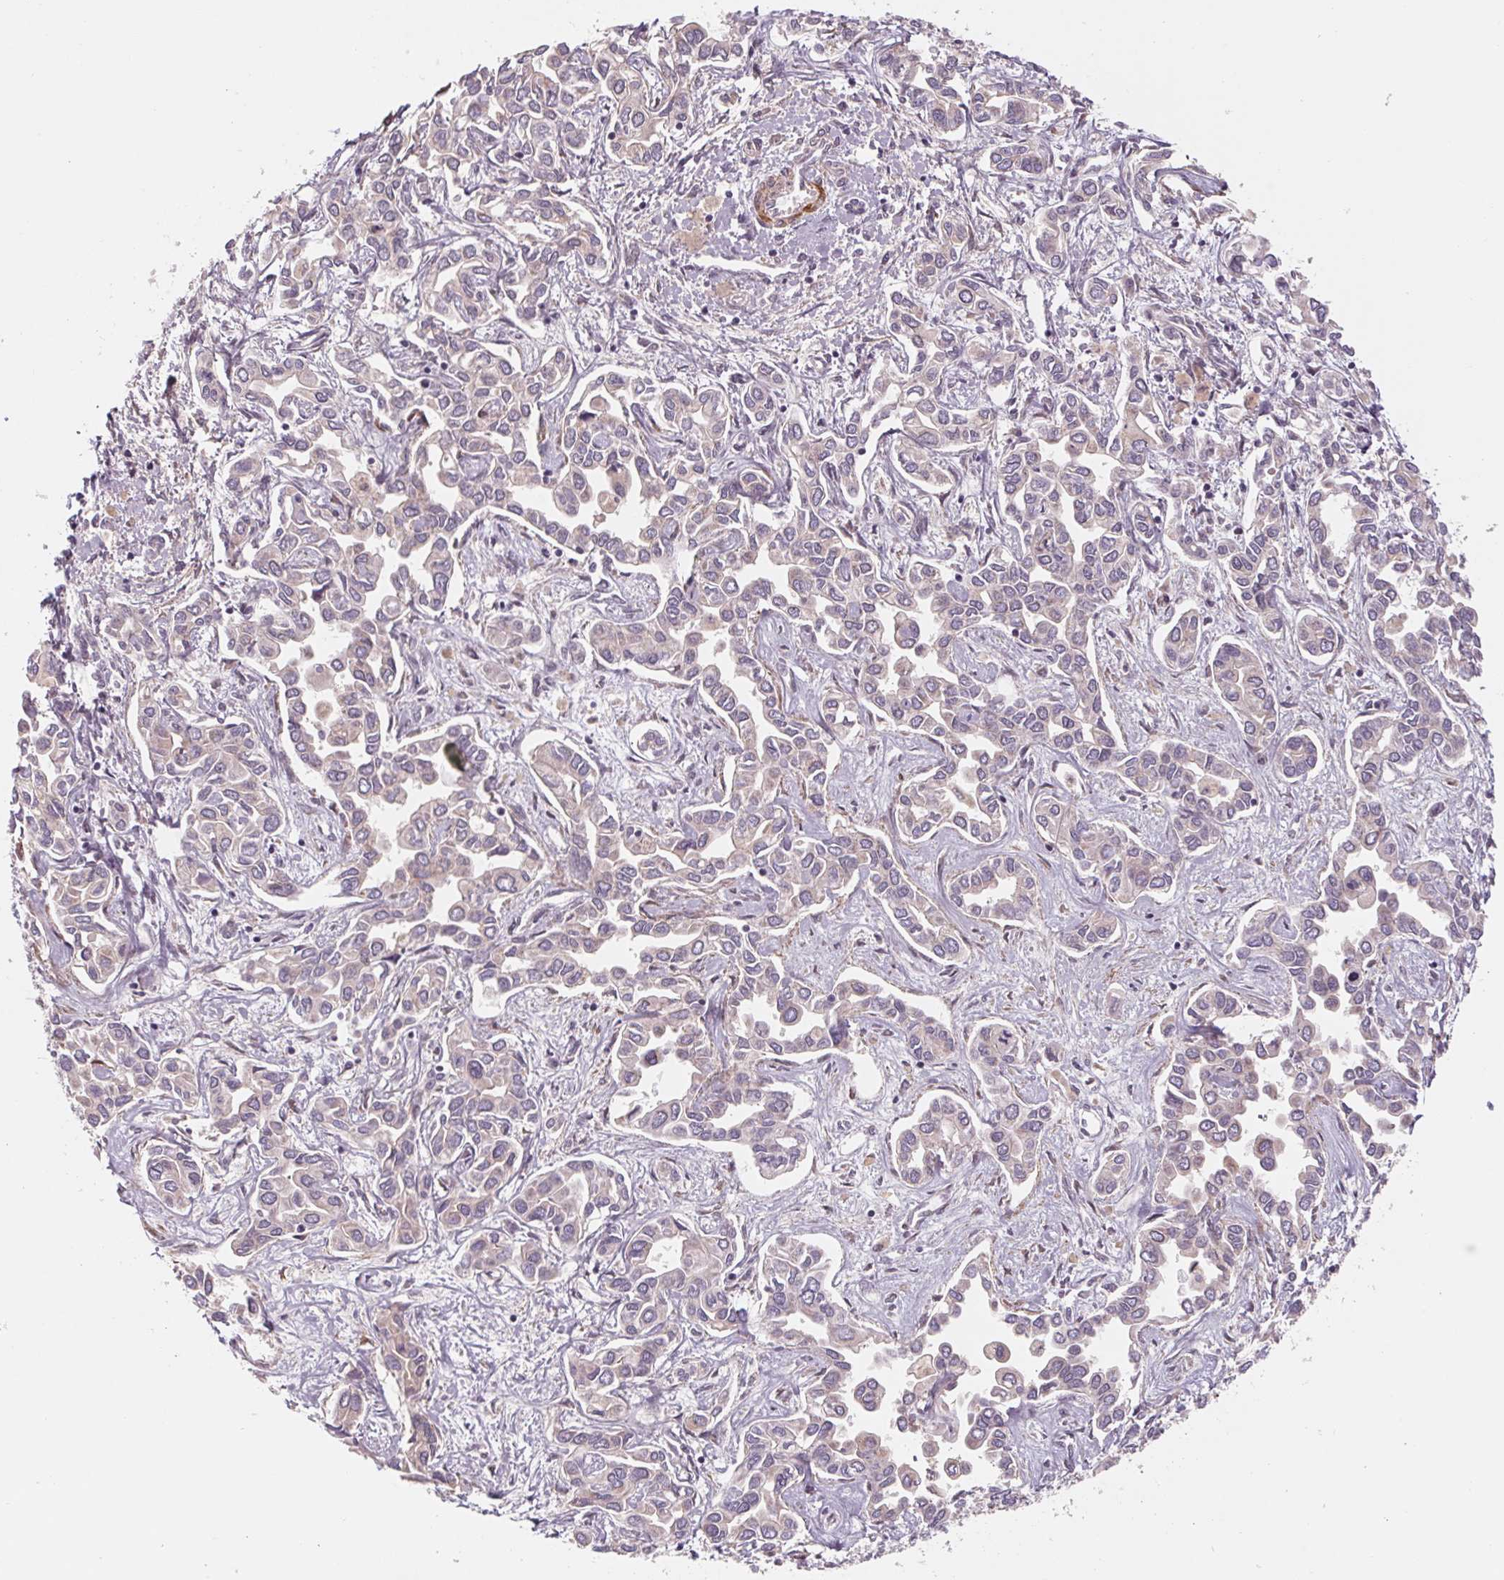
{"staining": {"intensity": "weak", "quantity": "<25%", "location": "cytoplasmic/membranous"}, "tissue": "liver cancer", "cell_type": "Tumor cells", "image_type": "cancer", "snomed": [{"axis": "morphology", "description": "Cholangiocarcinoma"}, {"axis": "topography", "description": "Liver"}], "caption": "Immunohistochemistry of human liver cancer (cholangiocarcinoma) reveals no staining in tumor cells.", "gene": "CCDC112", "patient": {"sex": "female", "age": 64}}